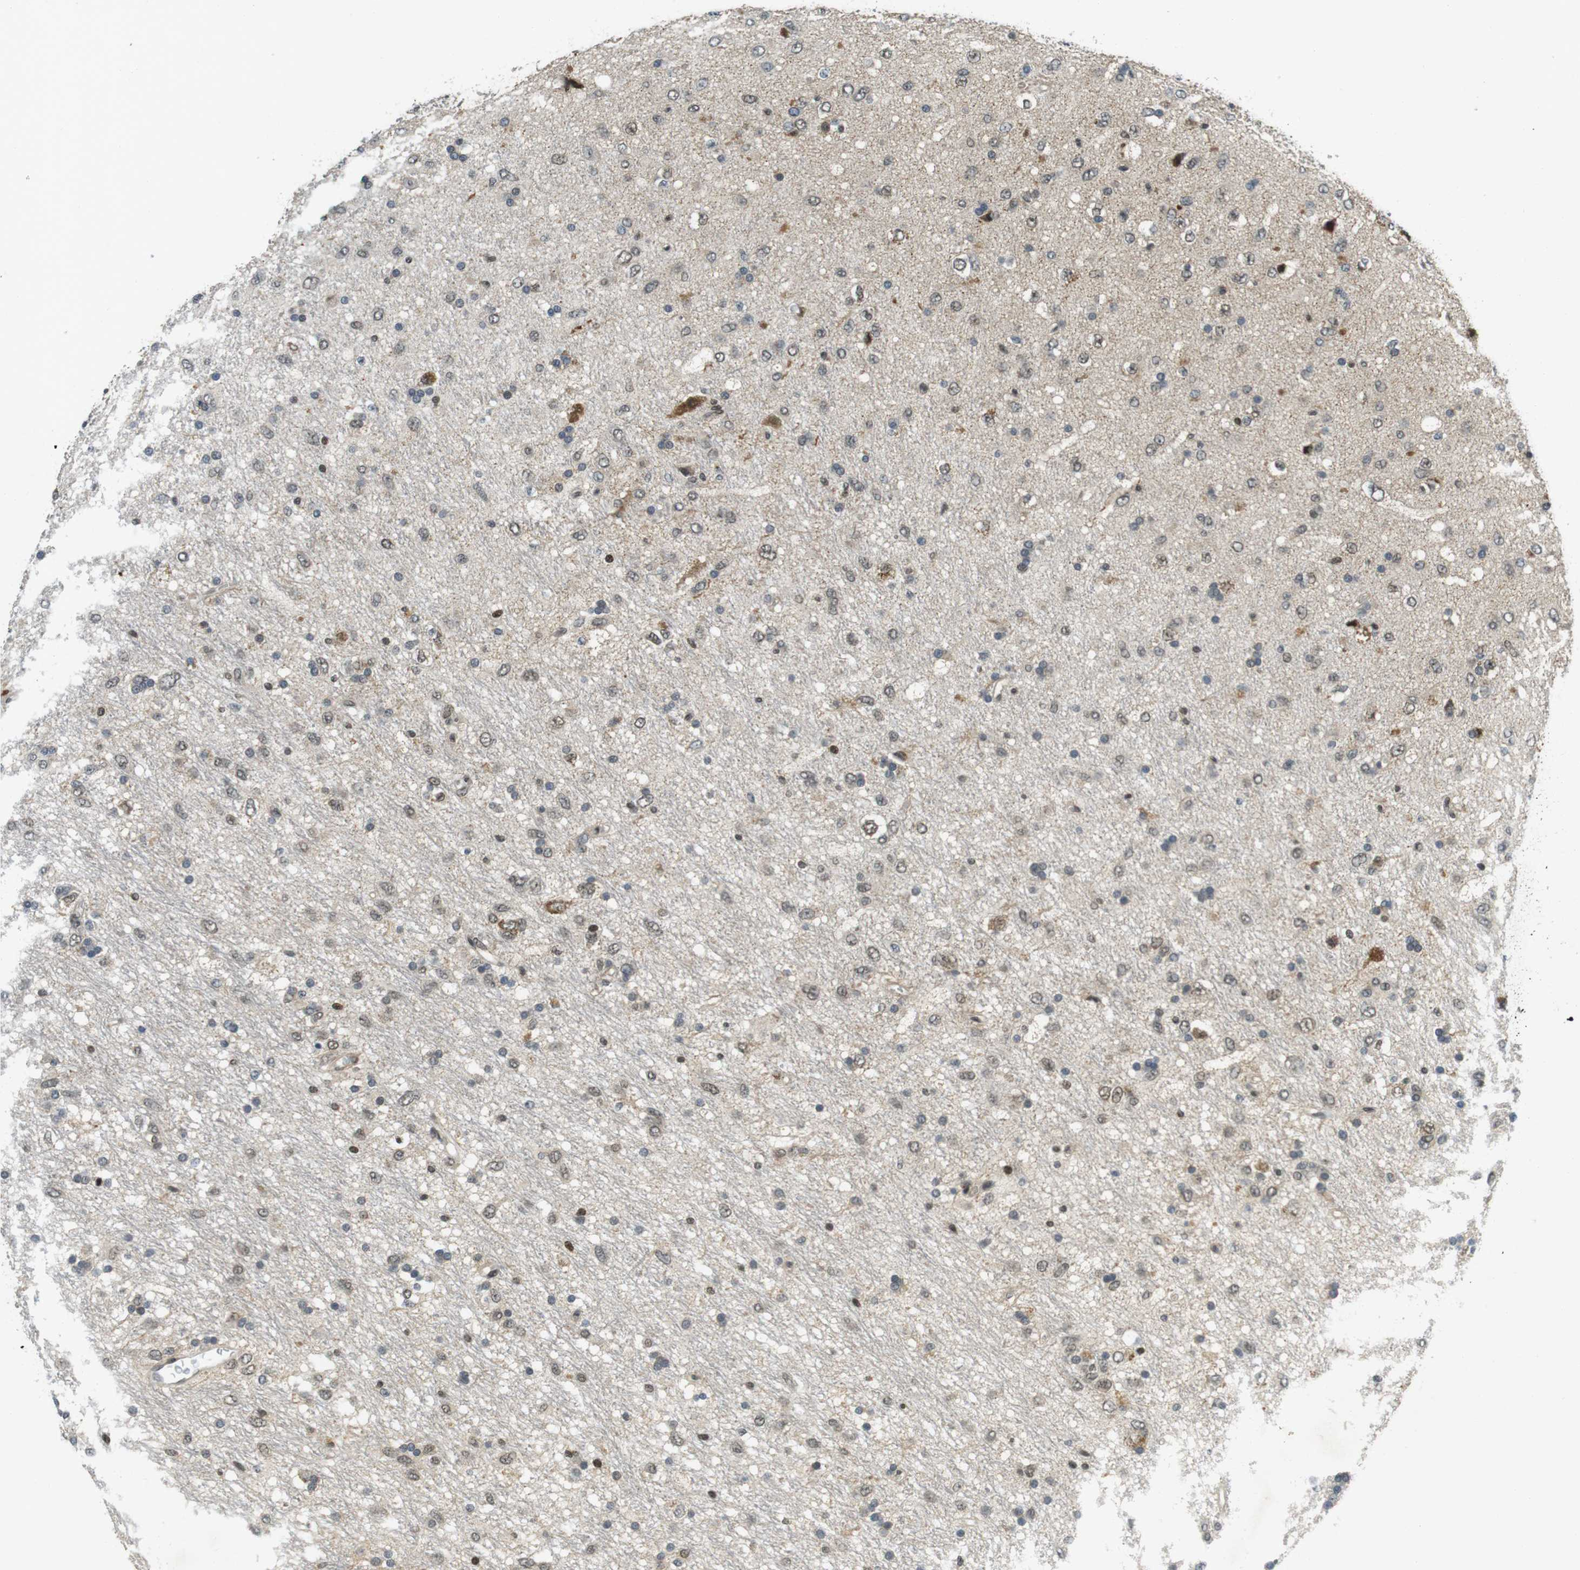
{"staining": {"intensity": "weak", "quantity": "<25%", "location": "nuclear"}, "tissue": "glioma", "cell_type": "Tumor cells", "image_type": "cancer", "snomed": [{"axis": "morphology", "description": "Glioma, malignant, Low grade"}, {"axis": "topography", "description": "Brain"}], "caption": "Photomicrograph shows no significant protein positivity in tumor cells of glioma.", "gene": "BRD4", "patient": {"sex": "male", "age": 77}}